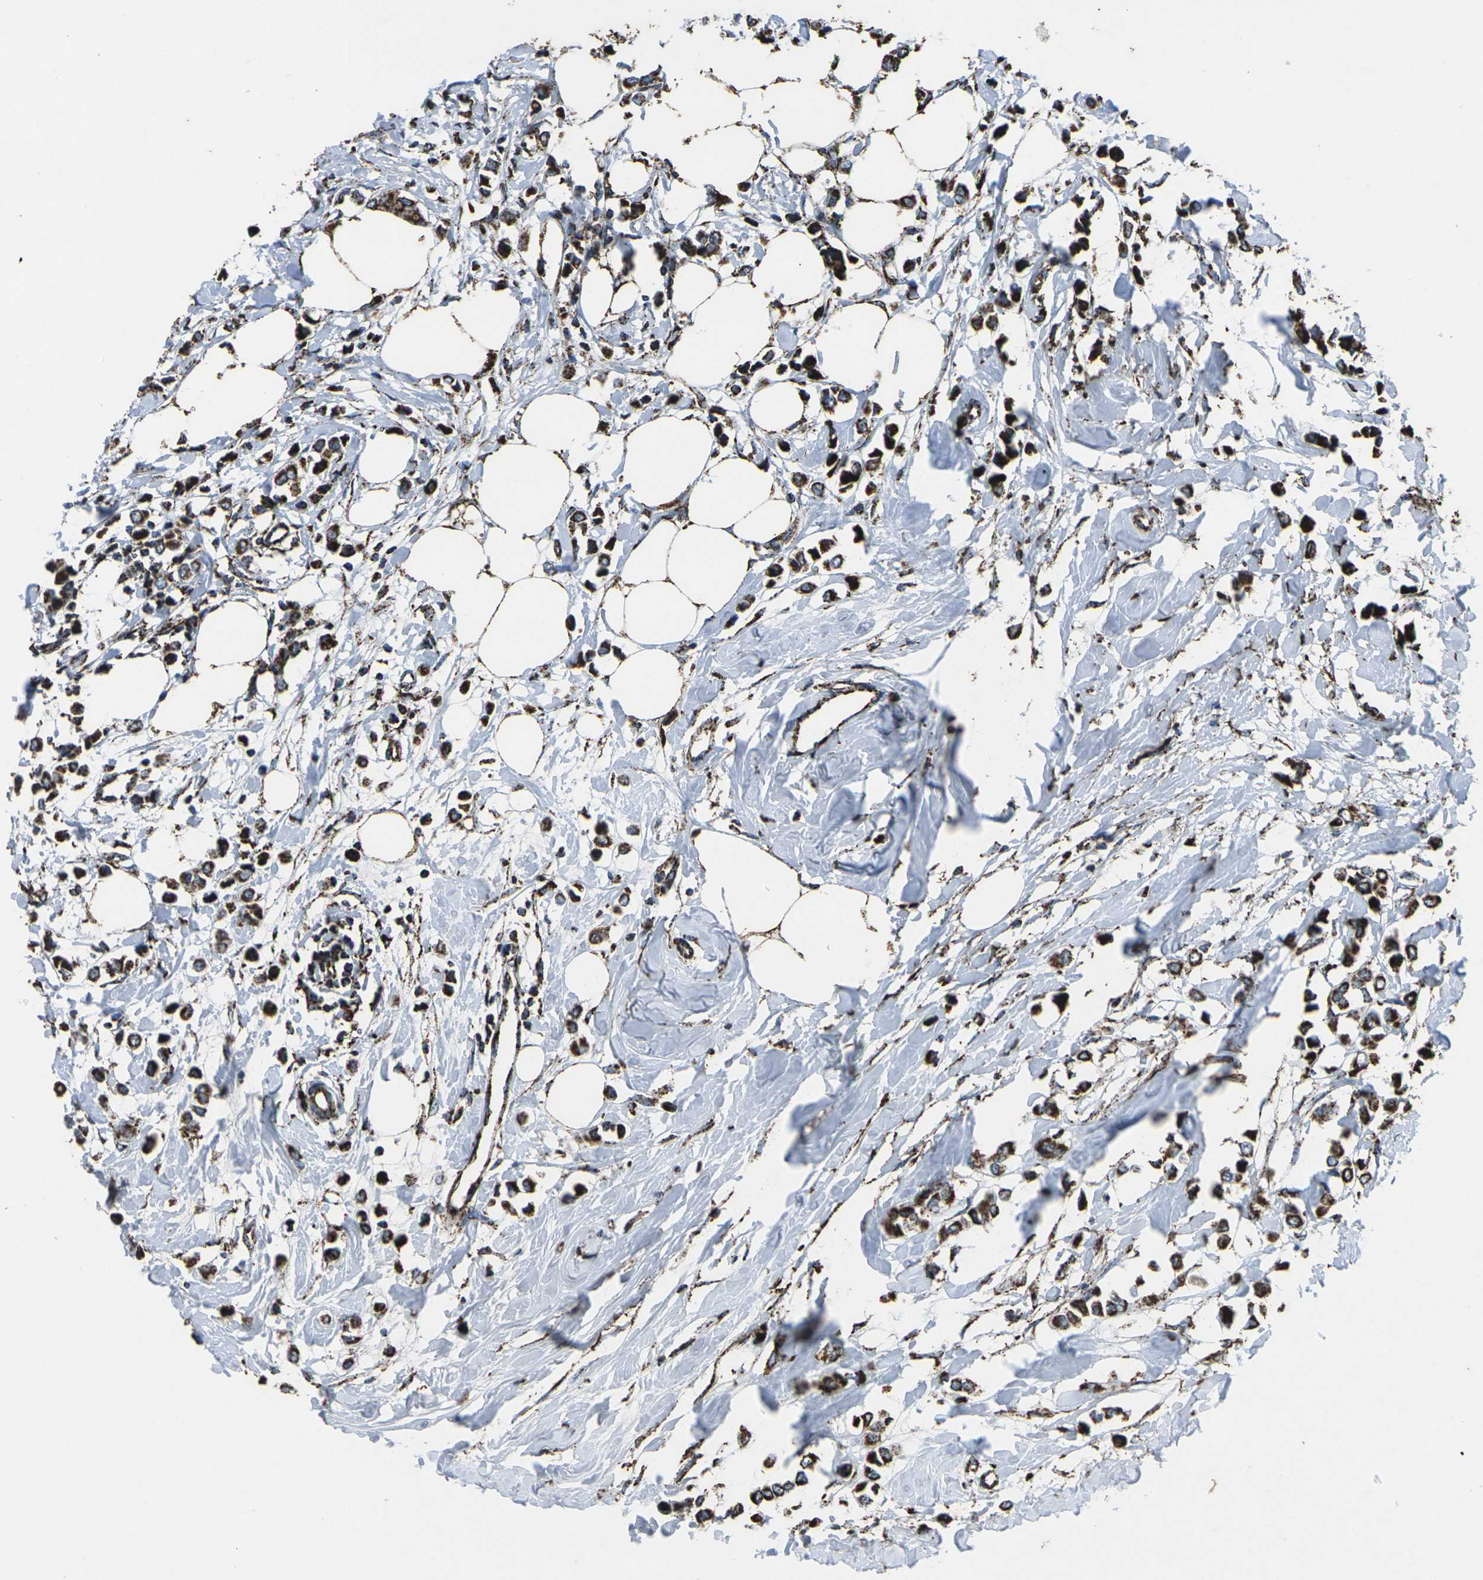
{"staining": {"intensity": "strong", "quantity": ">75%", "location": "cytoplasmic/membranous"}, "tissue": "breast cancer", "cell_type": "Tumor cells", "image_type": "cancer", "snomed": [{"axis": "morphology", "description": "Lobular carcinoma"}, {"axis": "topography", "description": "Breast"}], "caption": "High-magnification brightfield microscopy of breast cancer stained with DAB (3,3'-diaminobenzidine) (brown) and counterstained with hematoxylin (blue). tumor cells exhibit strong cytoplasmic/membranous staining is appreciated in about>75% of cells.", "gene": "KLHL5", "patient": {"sex": "female", "age": 51}}